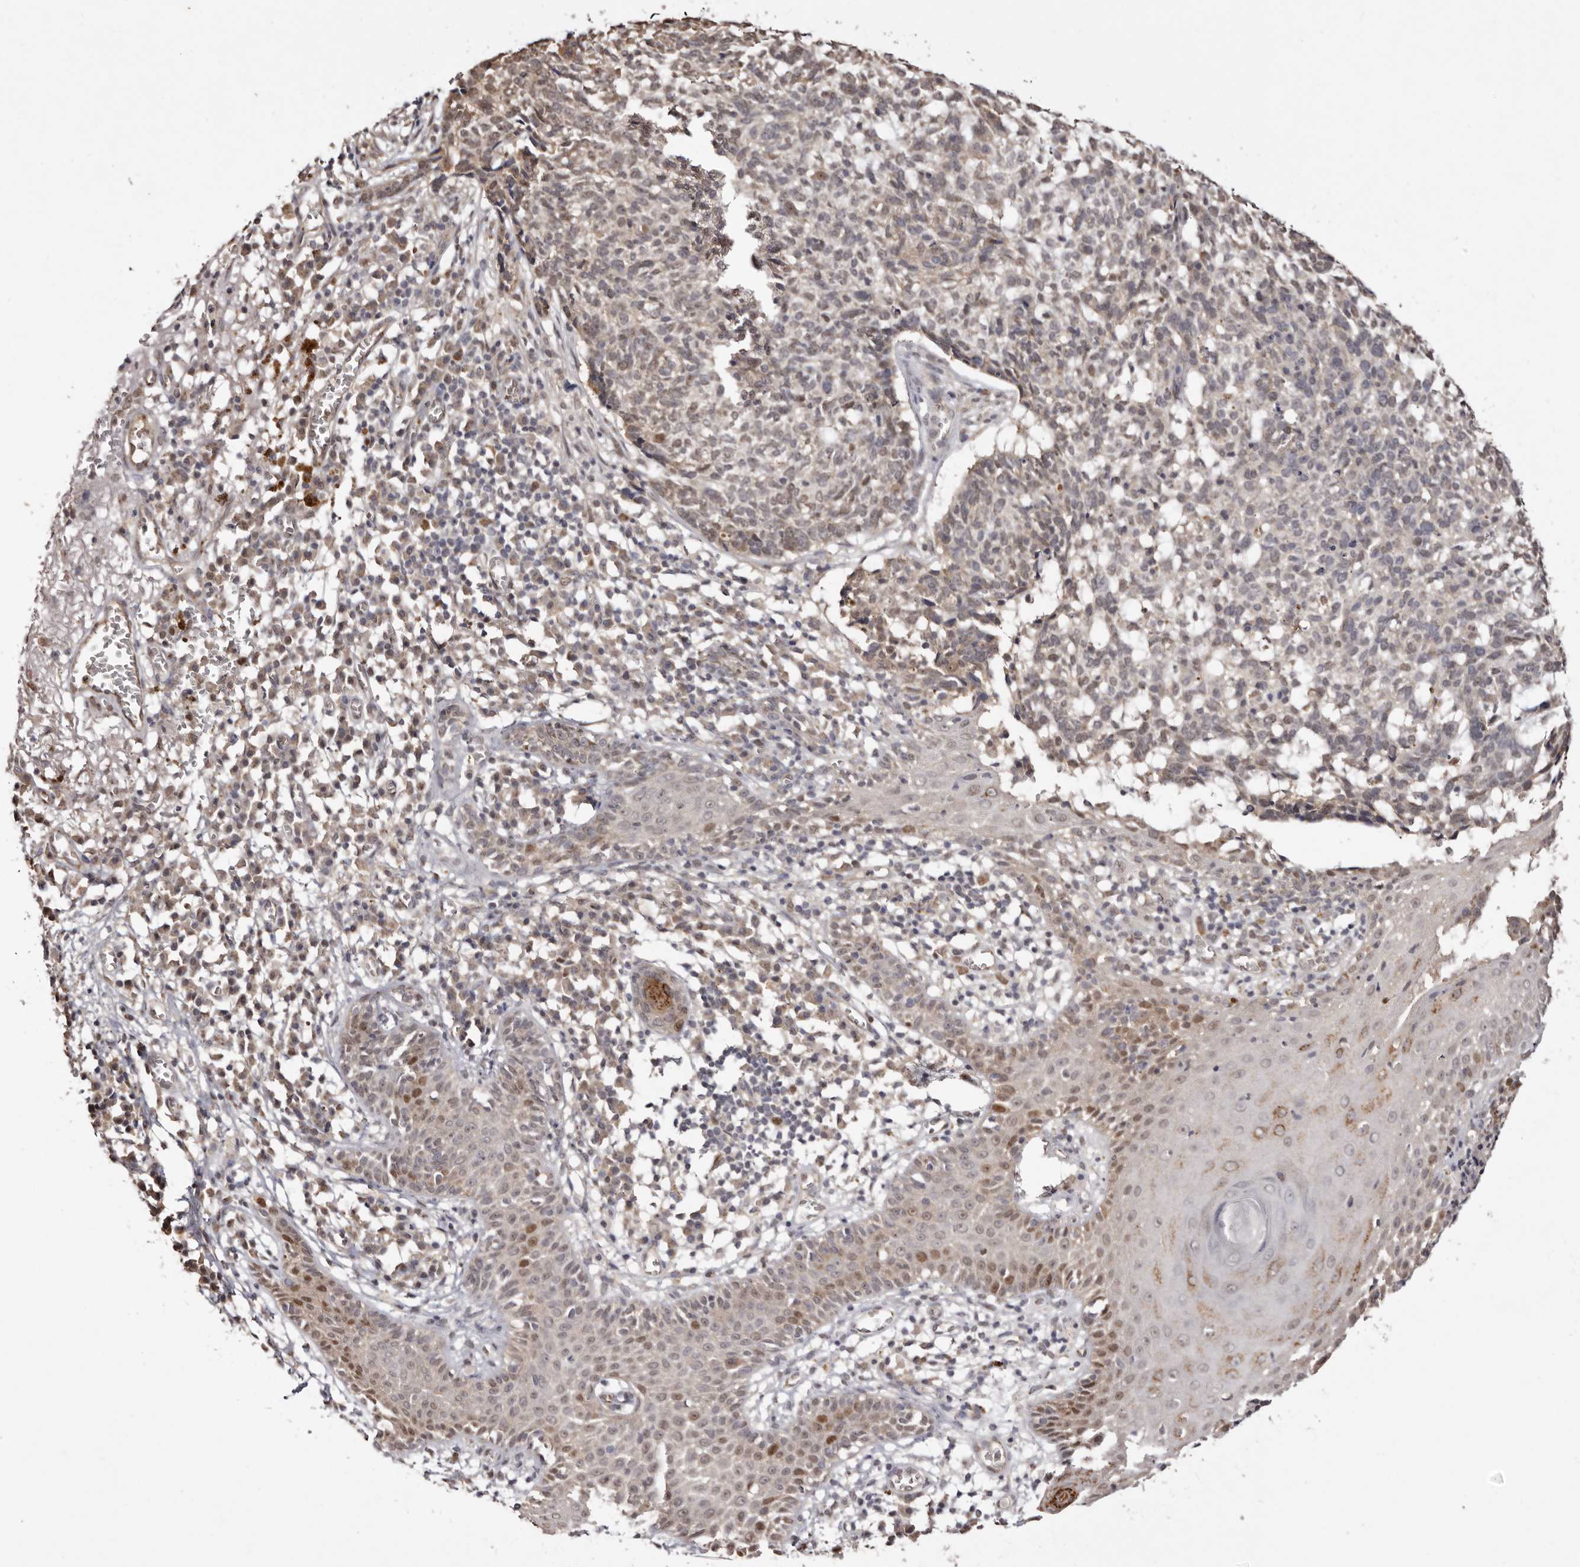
{"staining": {"intensity": "weak", "quantity": "<25%", "location": "nuclear"}, "tissue": "skin cancer", "cell_type": "Tumor cells", "image_type": "cancer", "snomed": [{"axis": "morphology", "description": "Basal cell carcinoma"}, {"axis": "topography", "description": "Skin"}], "caption": "A micrograph of basal cell carcinoma (skin) stained for a protein shows no brown staining in tumor cells.", "gene": "NOTCH1", "patient": {"sex": "male", "age": 85}}